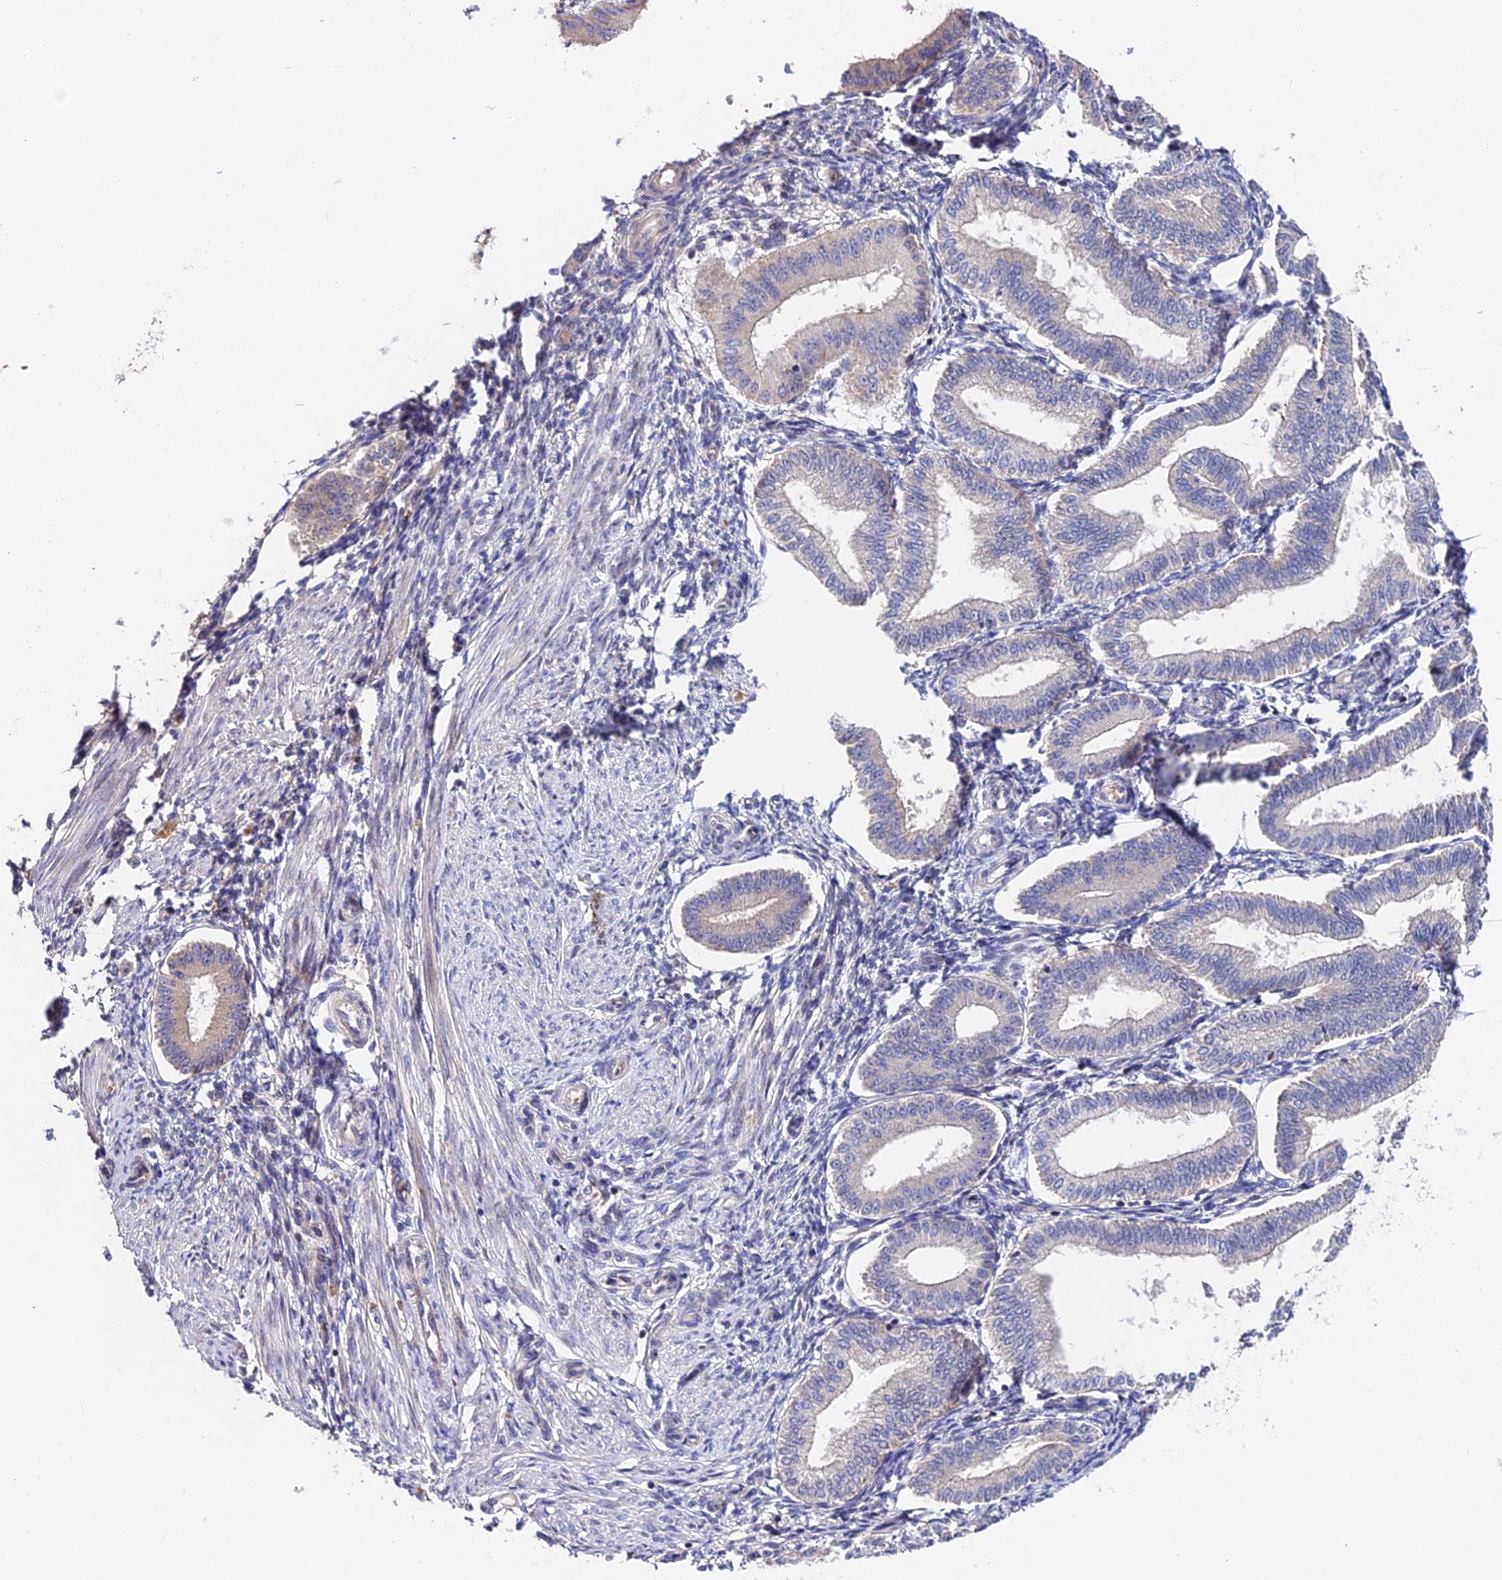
{"staining": {"intensity": "negative", "quantity": "none", "location": "none"}, "tissue": "endometrium", "cell_type": "Cells in endometrial stroma", "image_type": "normal", "snomed": [{"axis": "morphology", "description": "Normal tissue, NOS"}, {"axis": "topography", "description": "Endometrium"}], "caption": "A high-resolution image shows immunohistochemistry staining of normal endometrium, which demonstrates no significant positivity in cells in endometrial stroma. The staining is performed using DAB (3,3'-diaminobenzidine) brown chromogen with nuclei counter-stained in using hematoxylin.", "gene": "TRMT1", "patient": {"sex": "female", "age": 39}}